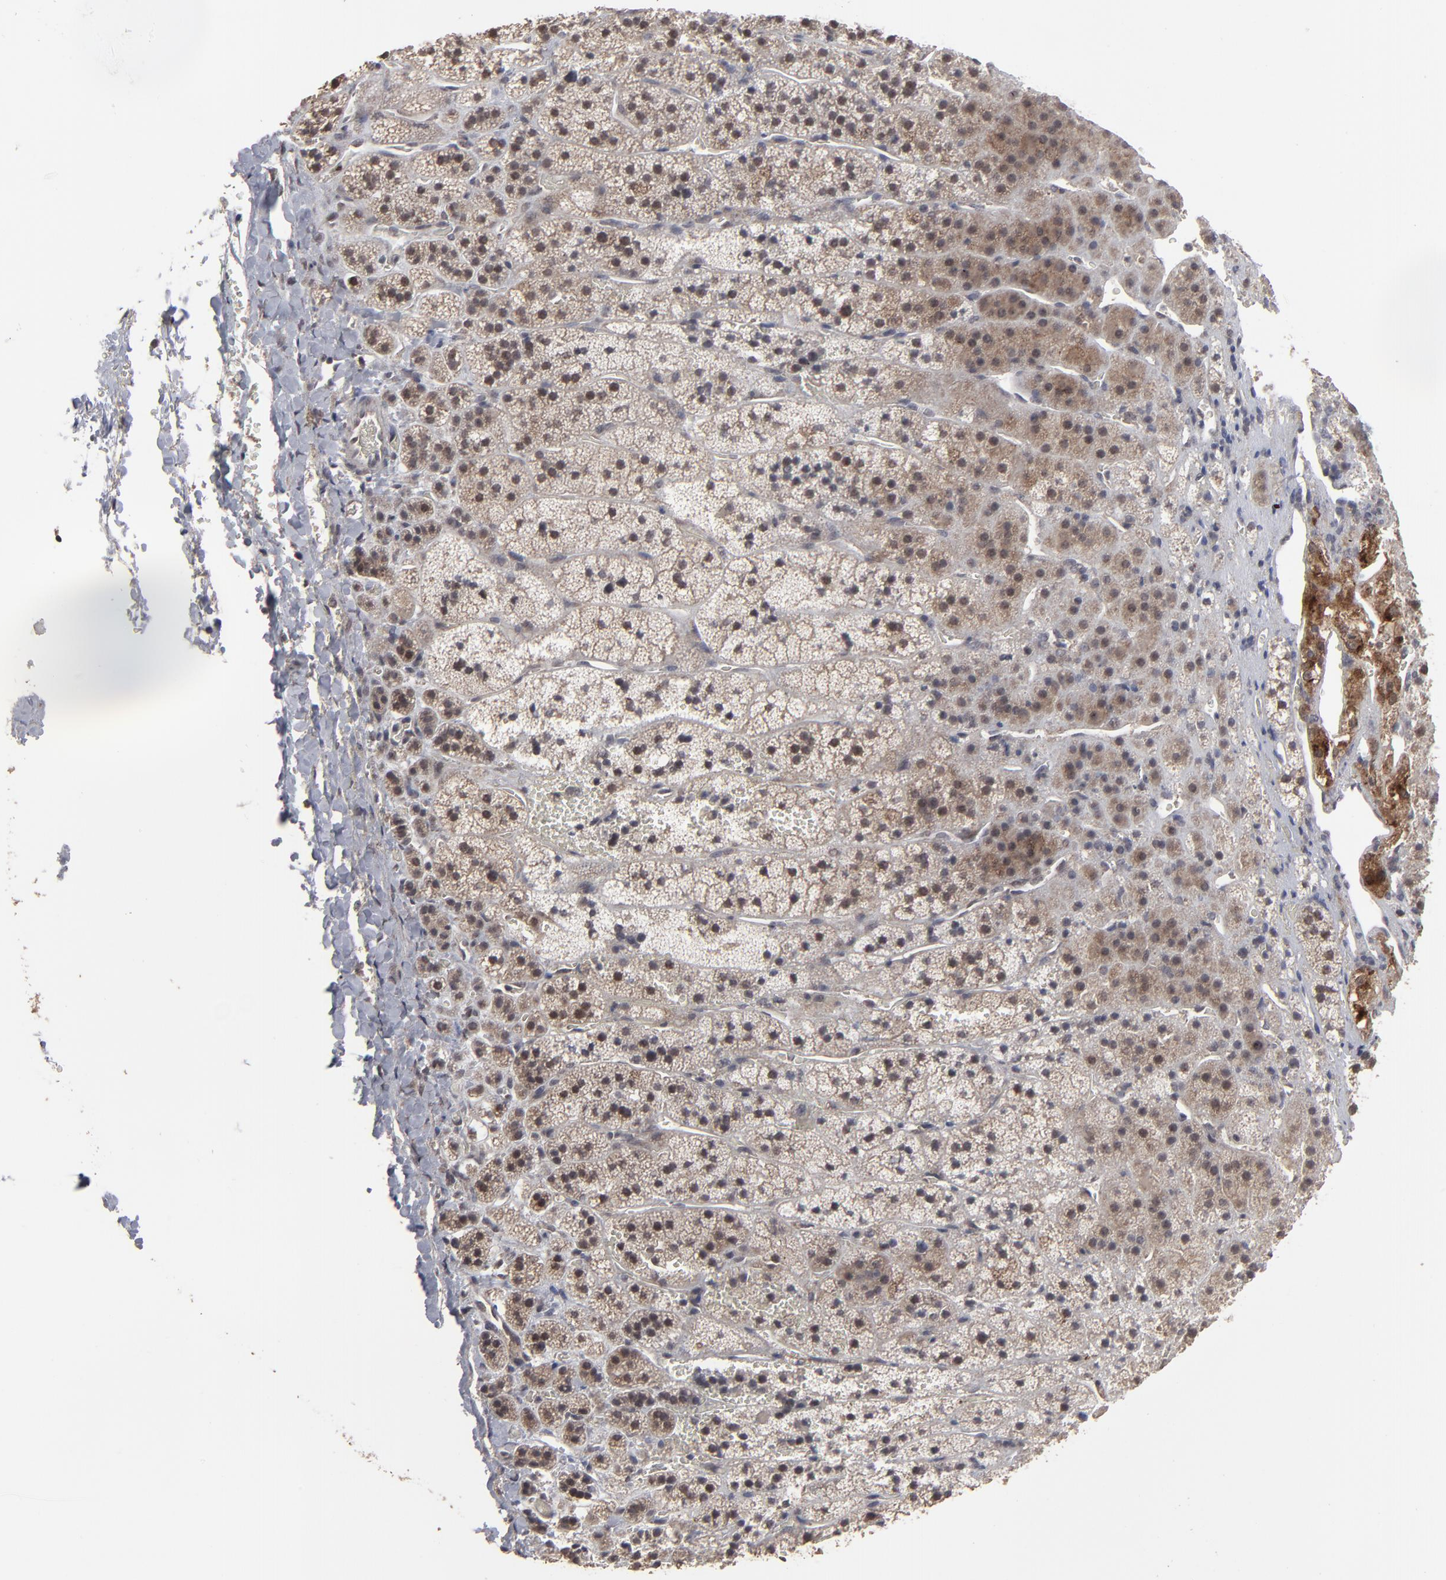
{"staining": {"intensity": "moderate", "quantity": ">75%", "location": "cytoplasmic/membranous,nuclear"}, "tissue": "adrenal gland", "cell_type": "Glandular cells", "image_type": "normal", "snomed": [{"axis": "morphology", "description": "Normal tissue, NOS"}, {"axis": "topography", "description": "Adrenal gland"}], "caption": "Immunohistochemical staining of benign adrenal gland exhibits medium levels of moderate cytoplasmic/membranous,nuclear positivity in about >75% of glandular cells.", "gene": "SLC22A17", "patient": {"sex": "female", "age": 44}}